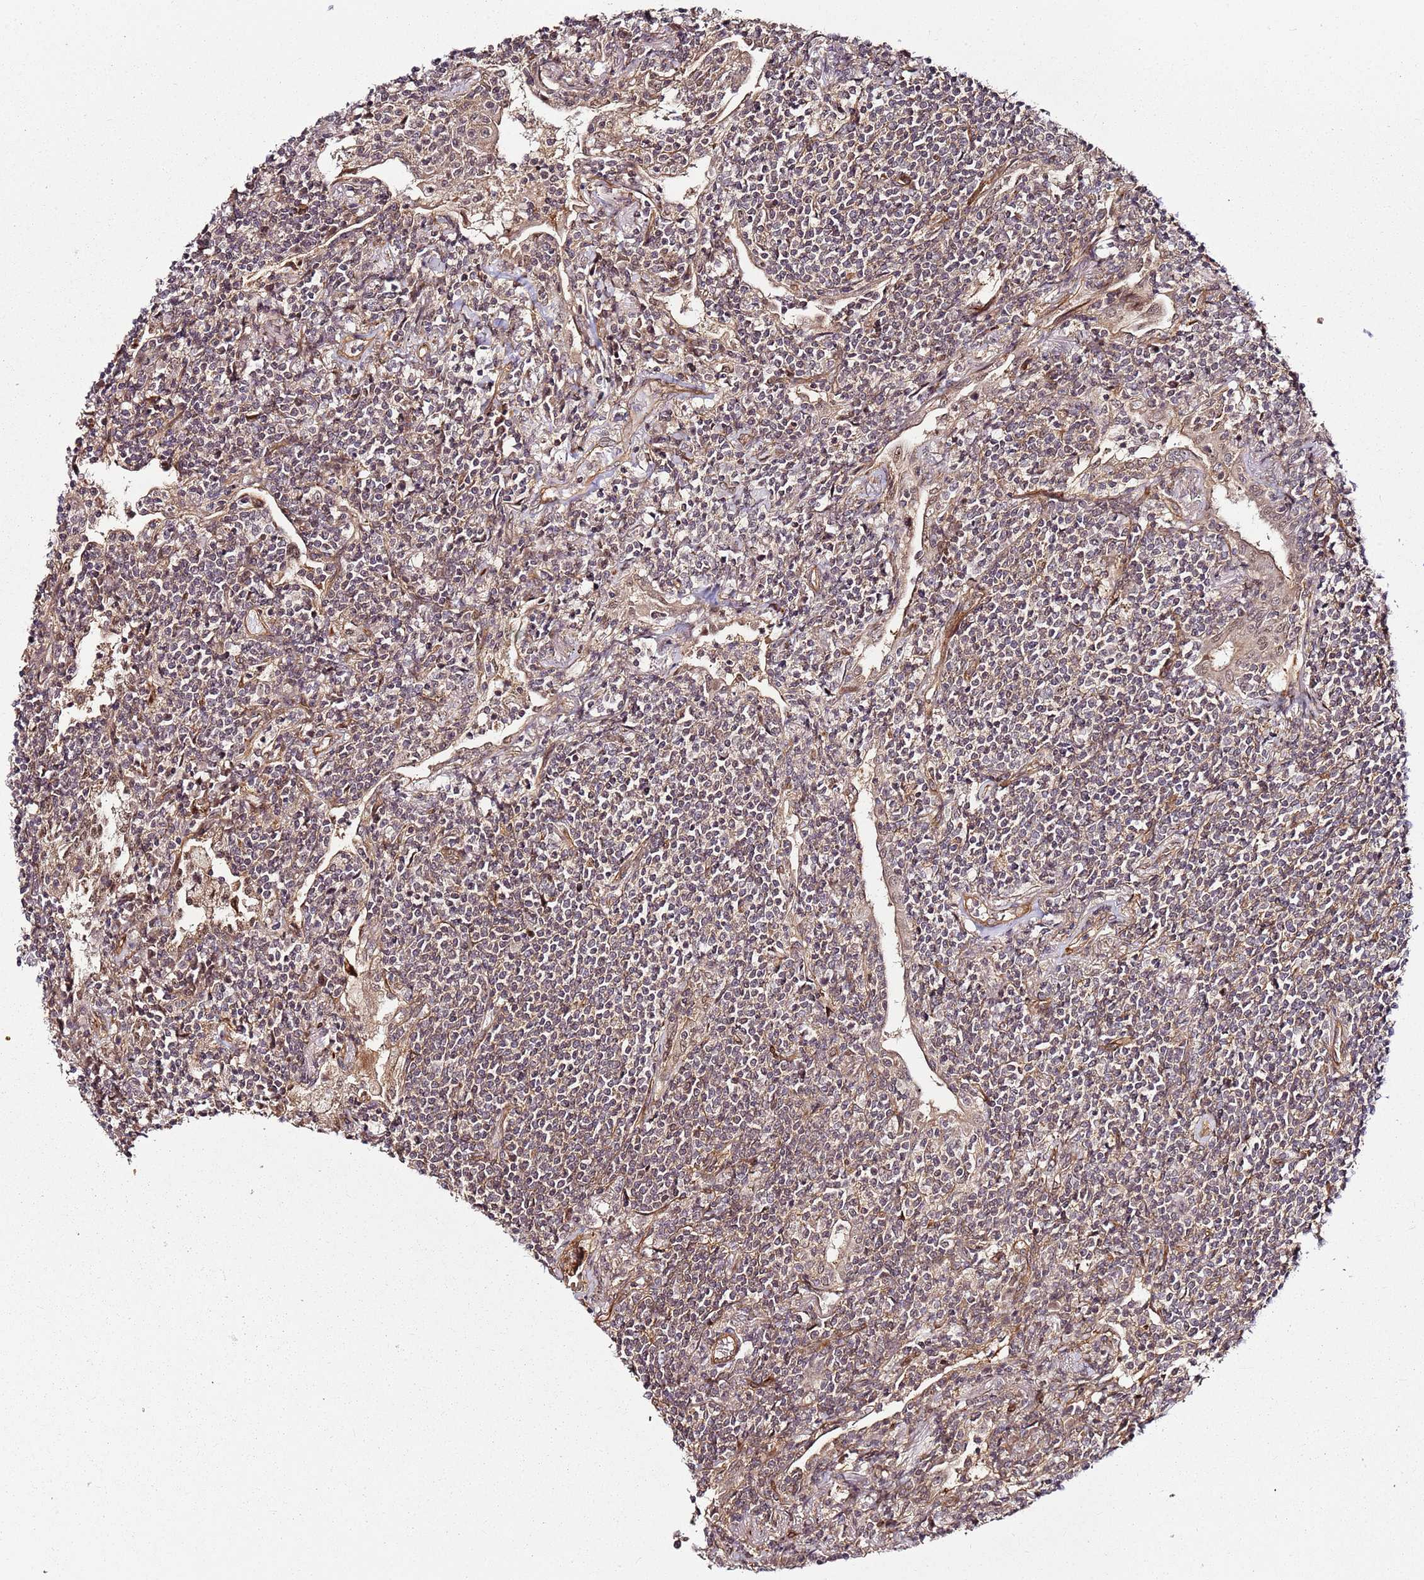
{"staining": {"intensity": "weak", "quantity": ">75%", "location": "cytoplasmic/membranous,nuclear"}, "tissue": "lymphoma", "cell_type": "Tumor cells", "image_type": "cancer", "snomed": [{"axis": "morphology", "description": "Malignant lymphoma, non-Hodgkin's type, Low grade"}, {"axis": "topography", "description": "Lung"}], "caption": "Tumor cells demonstrate low levels of weak cytoplasmic/membranous and nuclear expression in about >75% of cells in lymphoma.", "gene": "CCNYL1", "patient": {"sex": "female", "age": 71}}